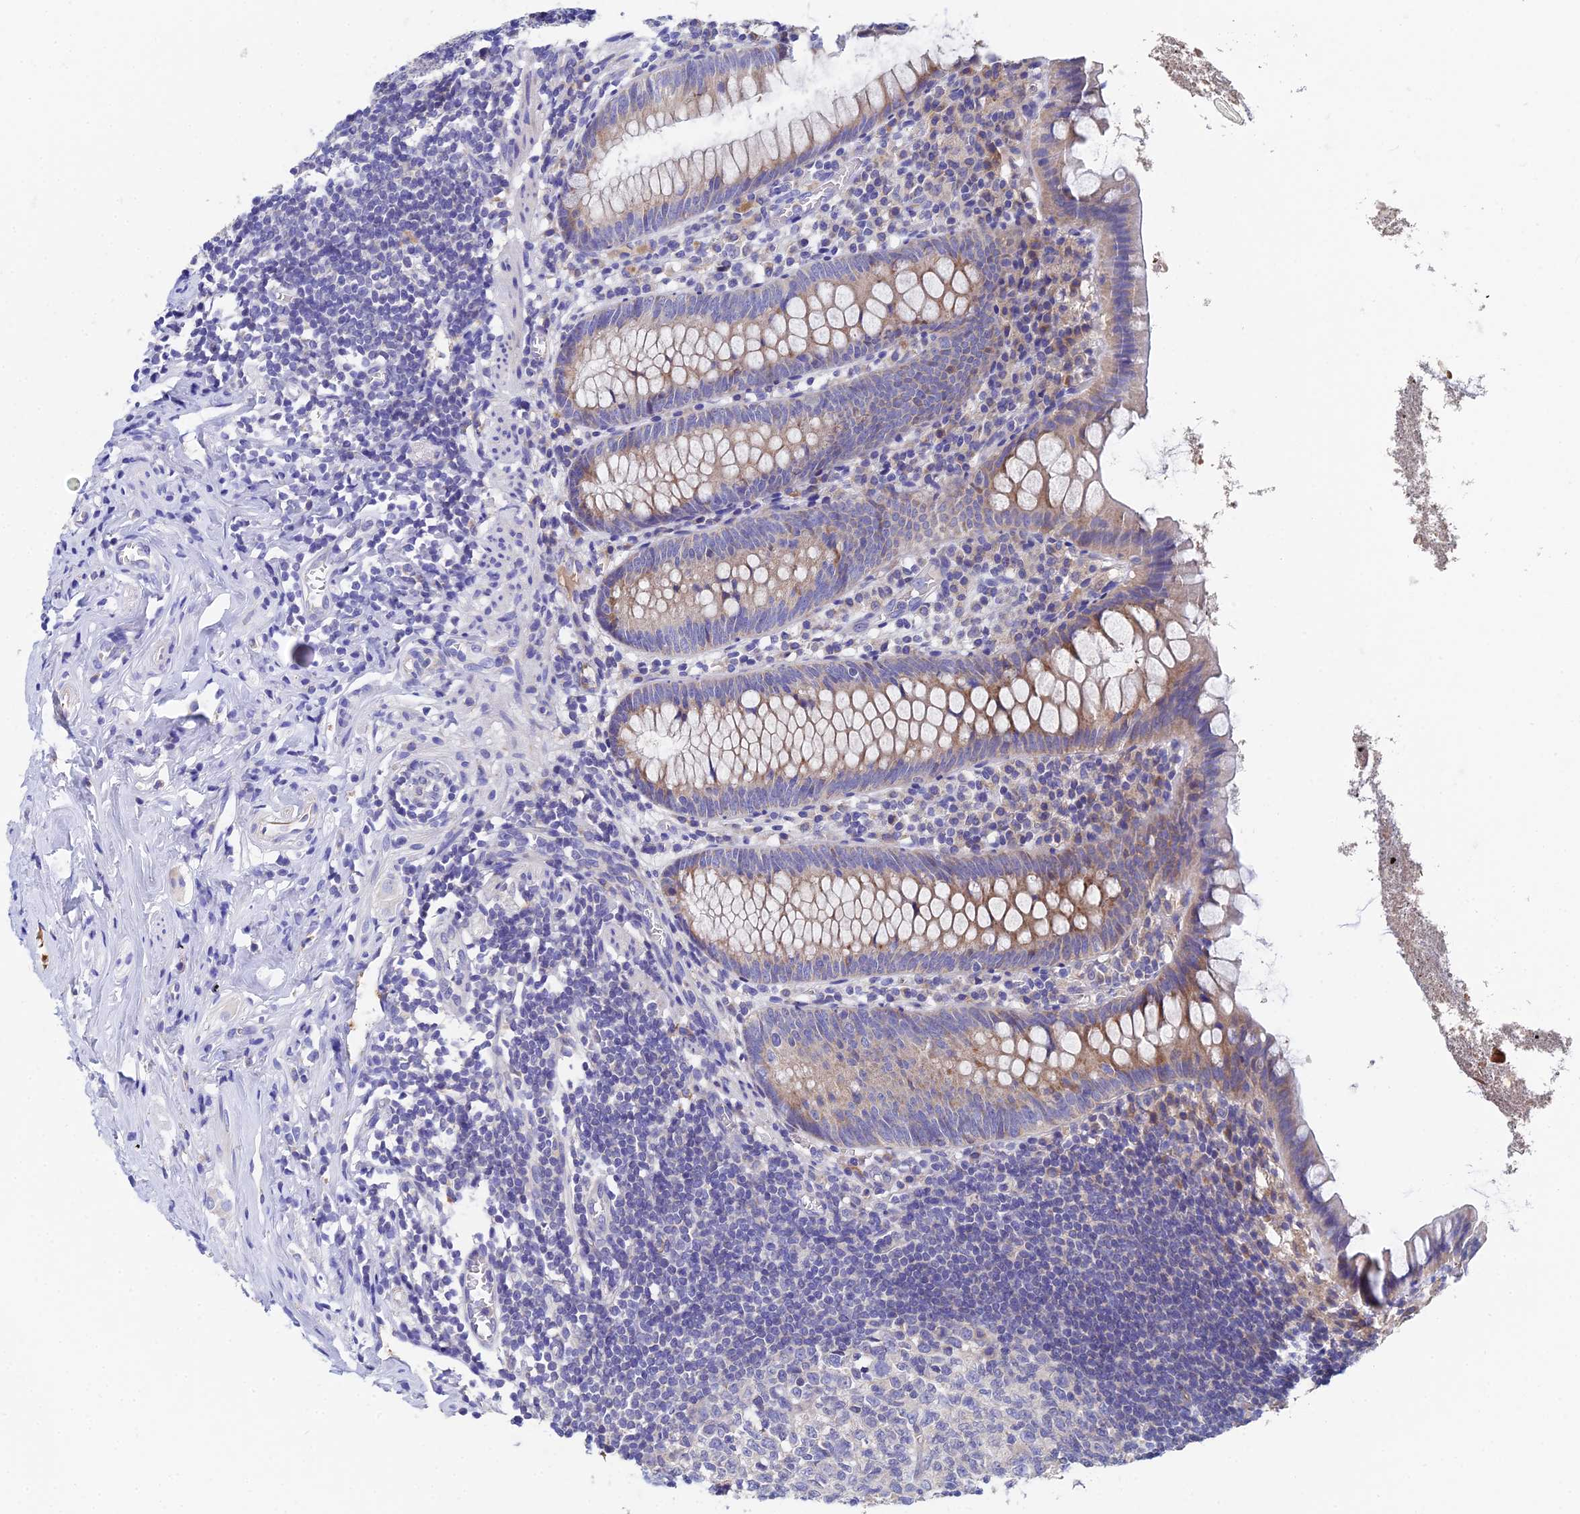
{"staining": {"intensity": "moderate", "quantity": "25%-75%", "location": "cytoplasmic/membranous"}, "tissue": "appendix", "cell_type": "Glandular cells", "image_type": "normal", "snomed": [{"axis": "morphology", "description": "Normal tissue, NOS"}, {"axis": "topography", "description": "Appendix"}], "caption": "Protein expression analysis of unremarkable human appendix reveals moderate cytoplasmic/membranous positivity in about 25%-75% of glandular cells. The protein is stained brown, and the nuclei are stained in blue (DAB (3,3'-diaminobenzidine) IHC with brightfield microscopy, high magnification).", "gene": "UBE2L3", "patient": {"sex": "female", "age": 51}}